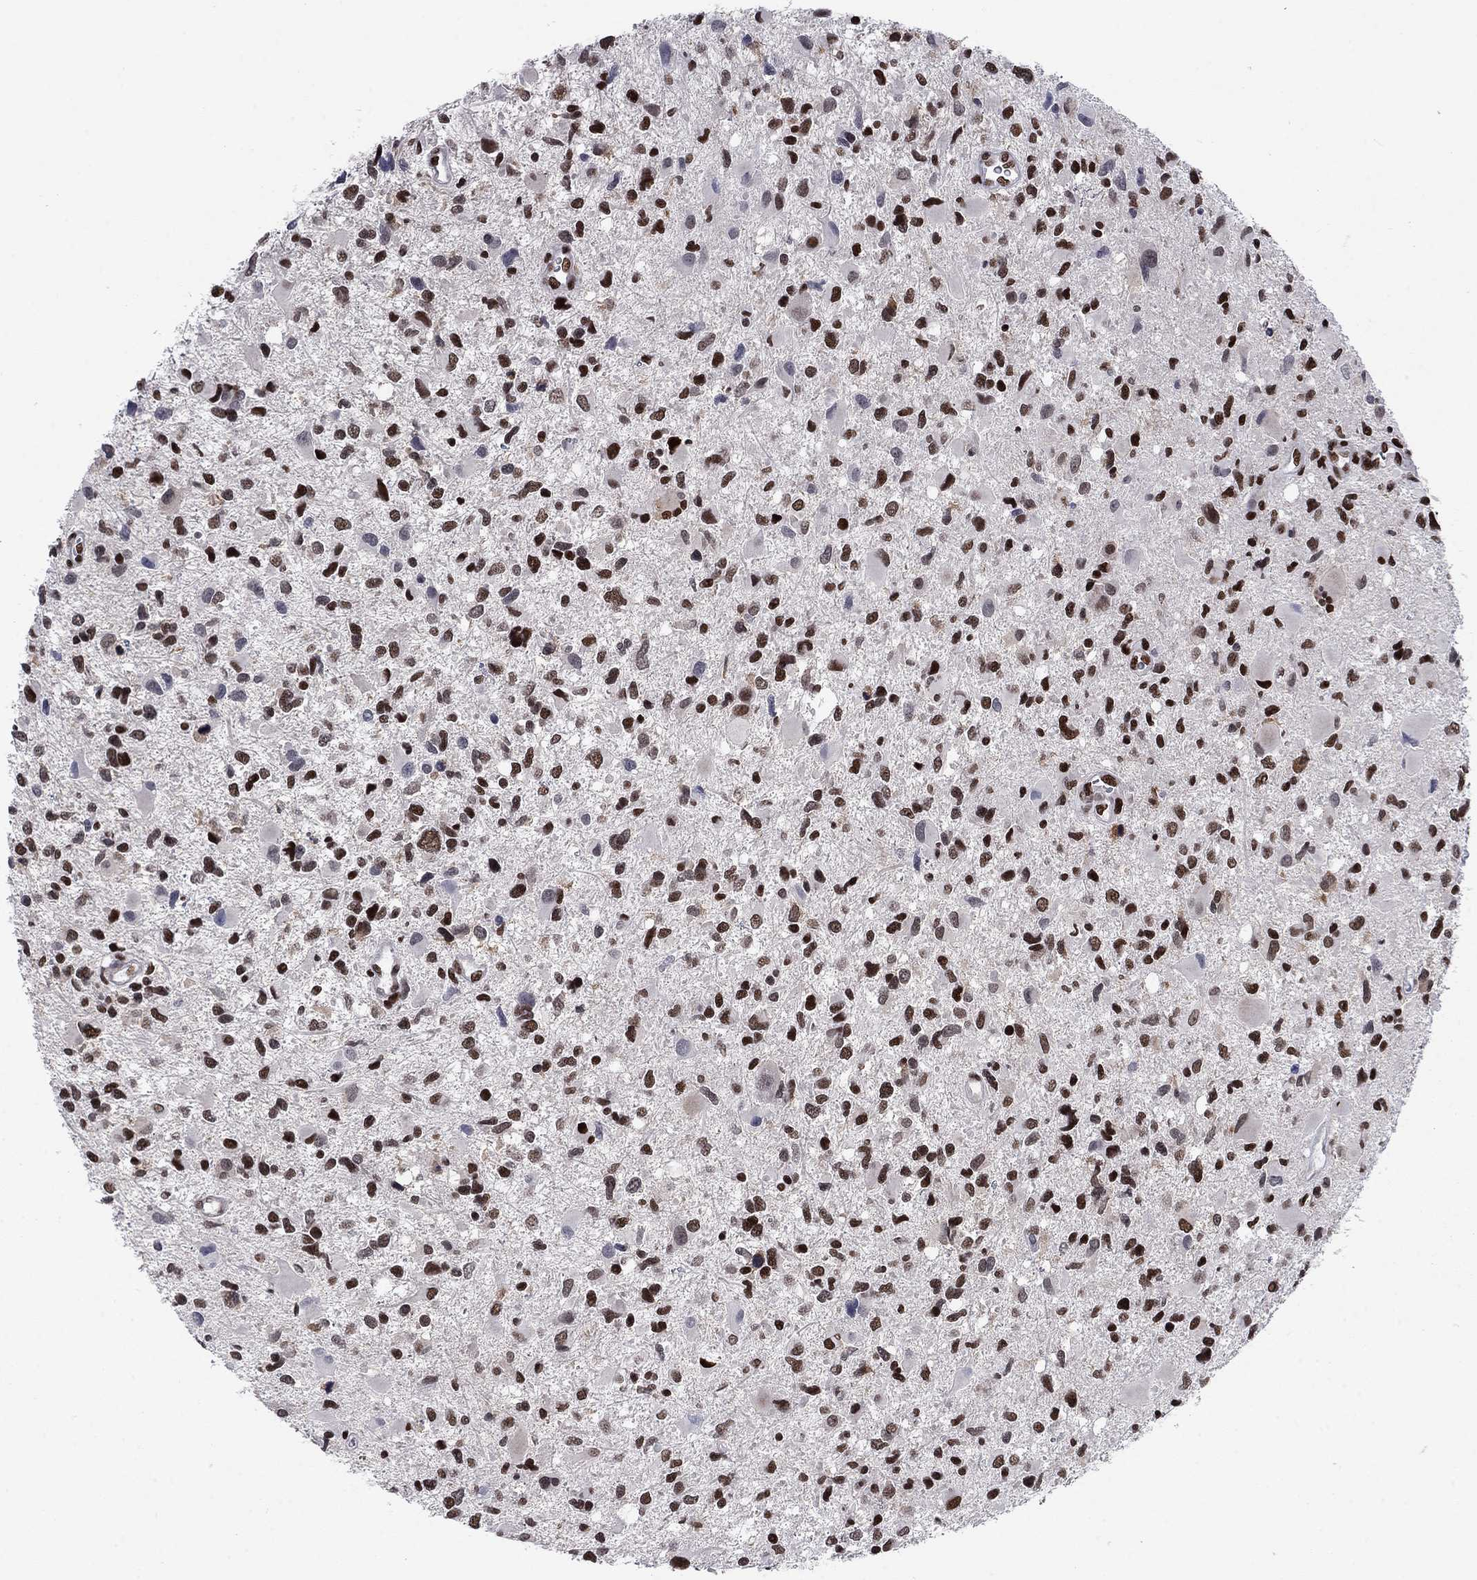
{"staining": {"intensity": "strong", "quantity": ">75%", "location": "nuclear"}, "tissue": "glioma", "cell_type": "Tumor cells", "image_type": "cancer", "snomed": [{"axis": "morphology", "description": "Glioma, malignant, Low grade"}, {"axis": "topography", "description": "Brain"}], "caption": "Glioma stained with a brown dye demonstrates strong nuclear positive staining in about >75% of tumor cells.", "gene": "RPRD1B", "patient": {"sex": "female", "age": 32}}